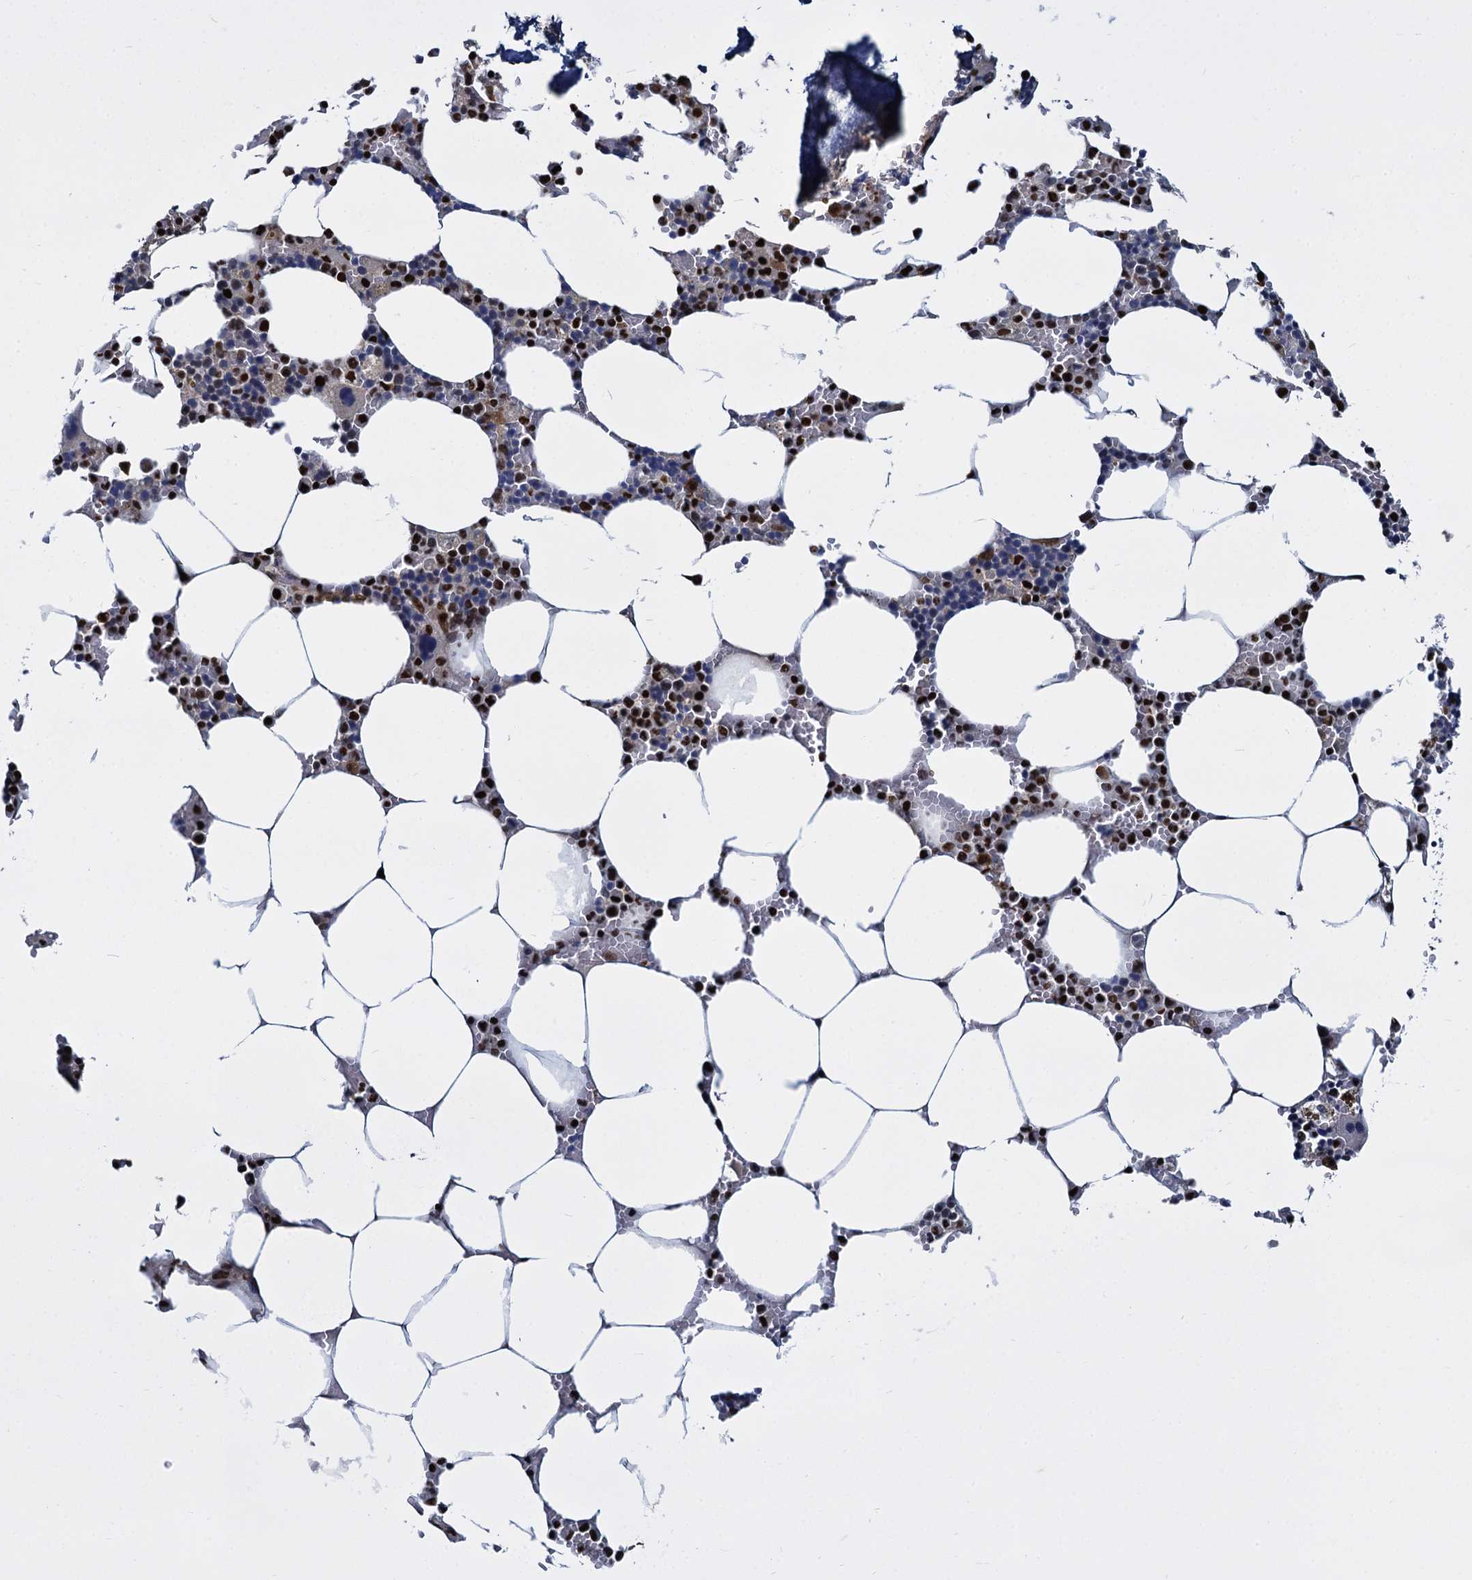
{"staining": {"intensity": "strong", "quantity": "25%-75%", "location": "nuclear"}, "tissue": "bone marrow", "cell_type": "Hematopoietic cells", "image_type": "normal", "snomed": [{"axis": "morphology", "description": "Normal tissue, NOS"}, {"axis": "topography", "description": "Bone marrow"}], "caption": "Brown immunohistochemical staining in benign bone marrow displays strong nuclear staining in about 25%-75% of hematopoietic cells. (brown staining indicates protein expression, while blue staining denotes nuclei).", "gene": "DCPS", "patient": {"sex": "male", "age": 70}}